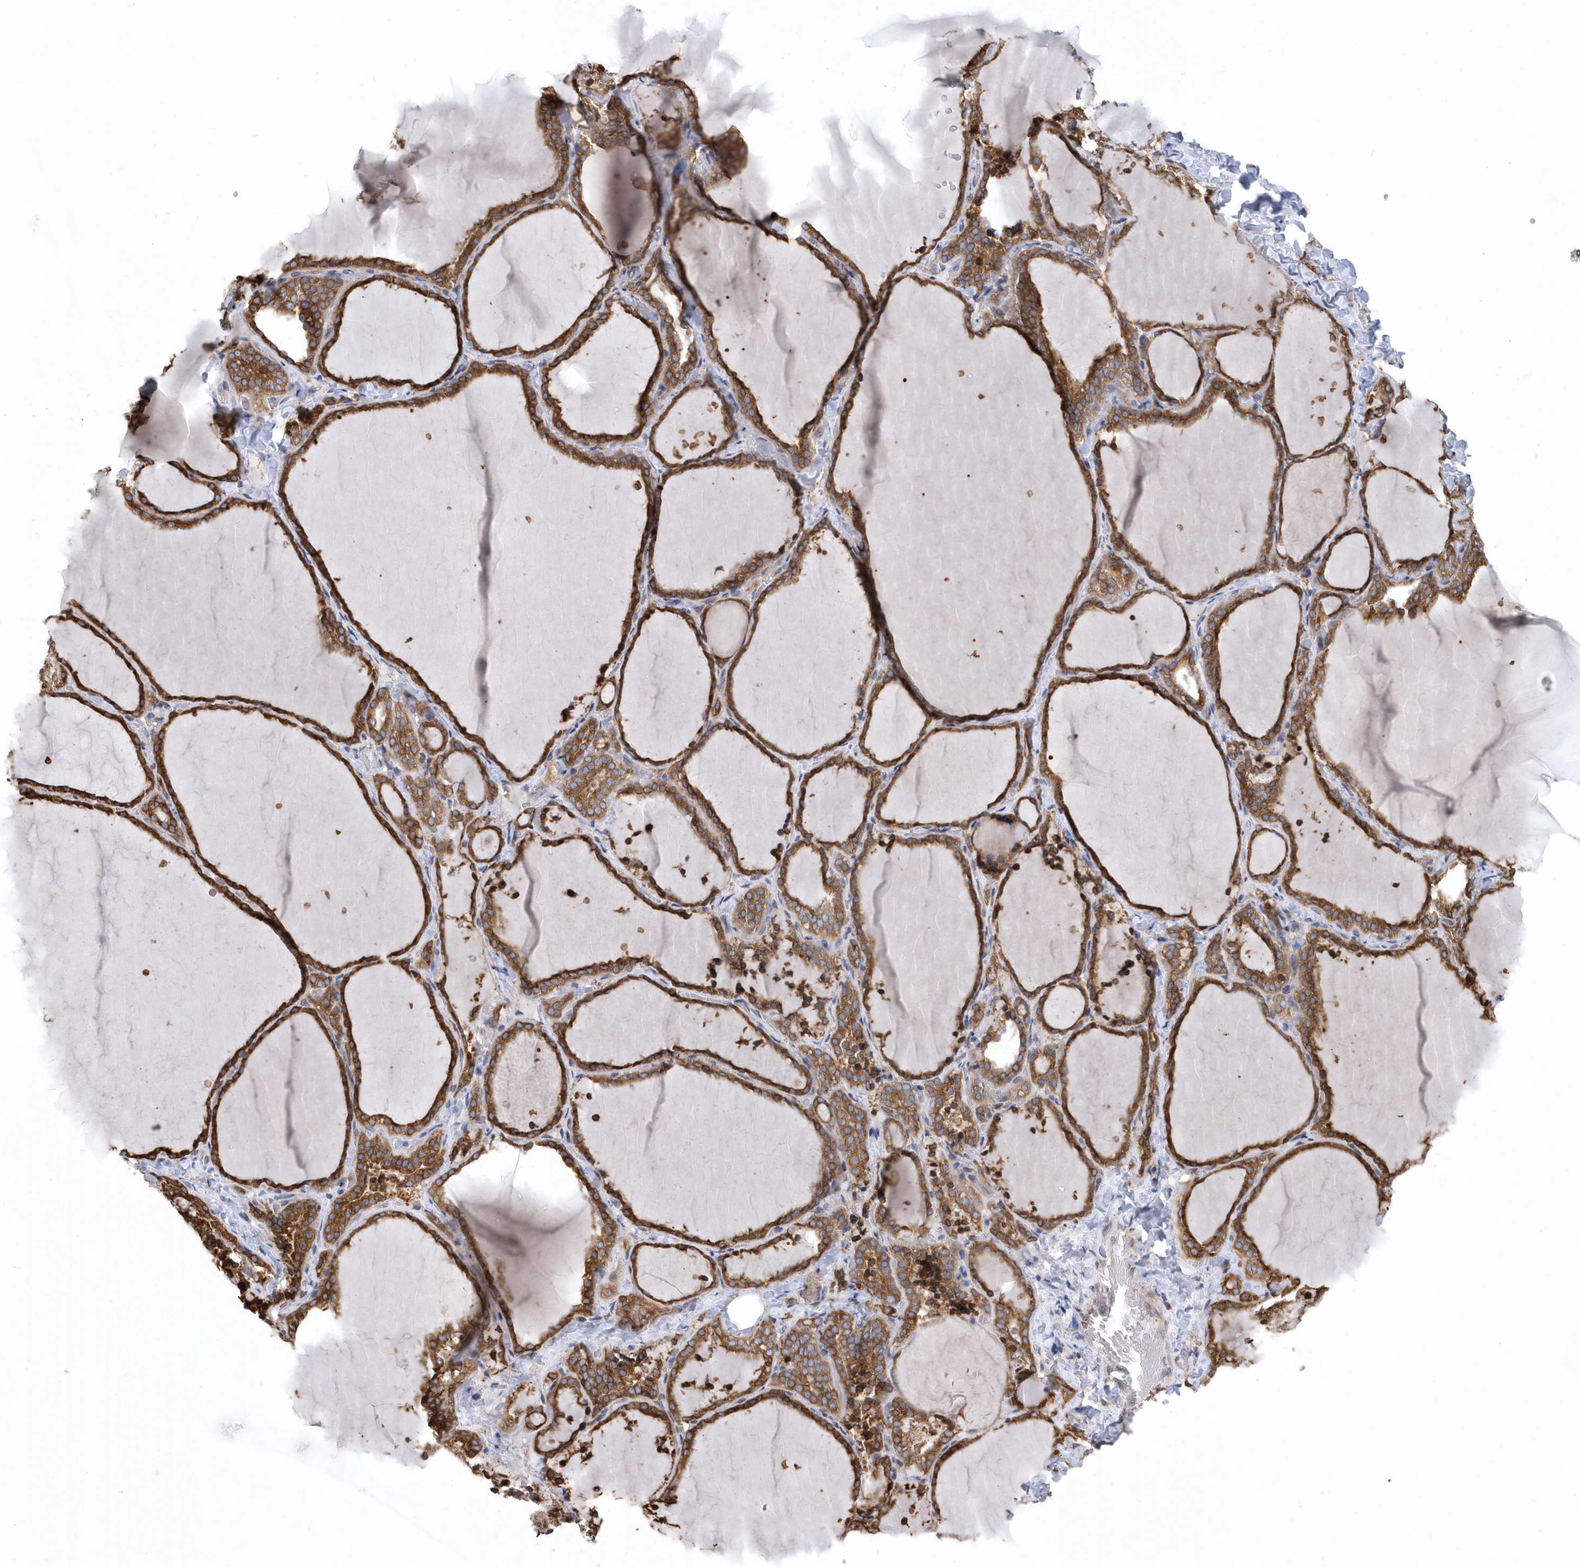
{"staining": {"intensity": "strong", "quantity": ">75%", "location": "cytoplasmic/membranous"}, "tissue": "thyroid gland", "cell_type": "Glandular cells", "image_type": "normal", "snomed": [{"axis": "morphology", "description": "Normal tissue, NOS"}, {"axis": "topography", "description": "Thyroid gland"}], "caption": "Brown immunohistochemical staining in unremarkable thyroid gland displays strong cytoplasmic/membranous staining in about >75% of glandular cells.", "gene": "VAMP7", "patient": {"sex": "female", "age": 22}}